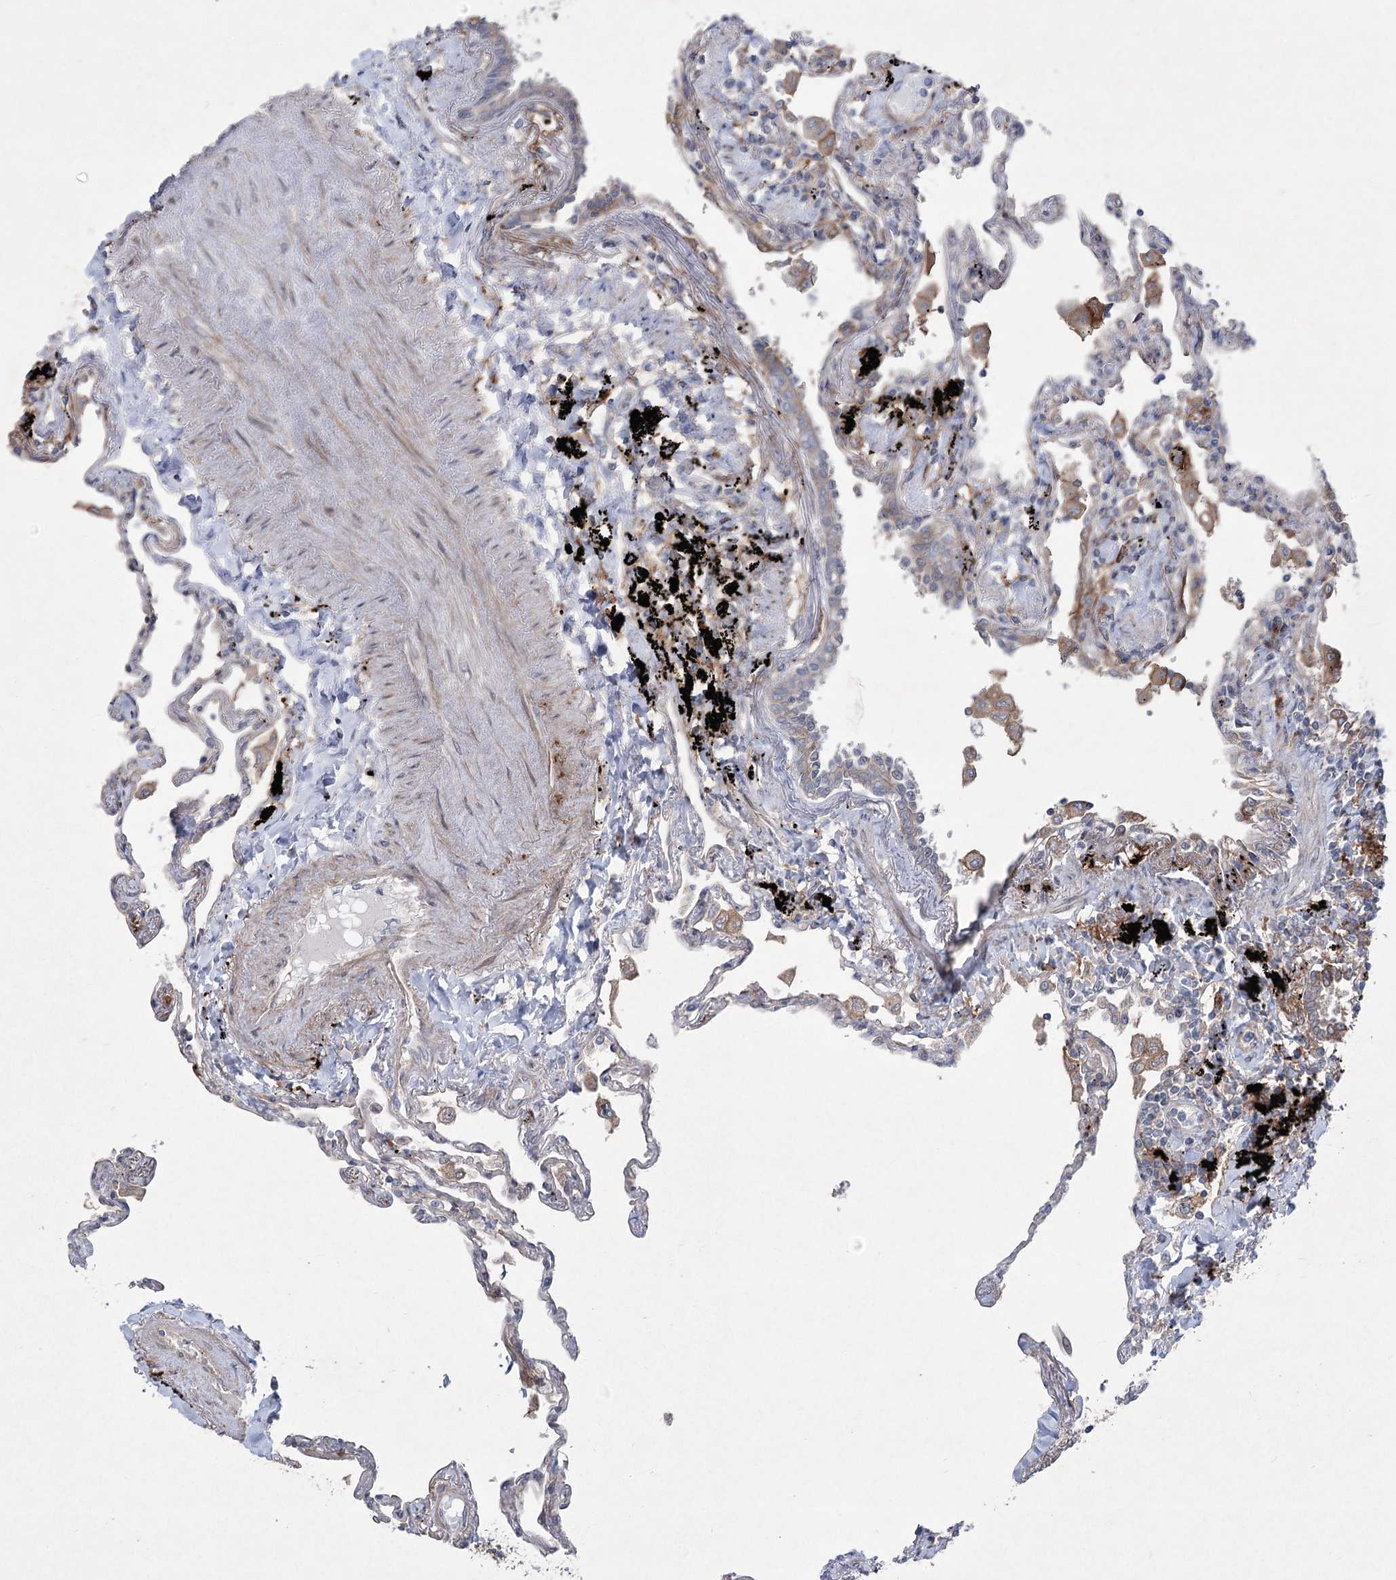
{"staining": {"intensity": "strong", "quantity": "<25%", "location": "cytoplasmic/membranous"}, "tissue": "lung", "cell_type": "Alveolar cells", "image_type": "normal", "snomed": [{"axis": "morphology", "description": "Normal tissue, NOS"}, {"axis": "topography", "description": "Lung"}], "caption": "Immunohistochemistry (IHC) of normal lung exhibits medium levels of strong cytoplasmic/membranous expression in approximately <25% of alveolar cells. (brown staining indicates protein expression, while blue staining denotes nuclei).", "gene": "SCN11A", "patient": {"sex": "female", "age": 67}}